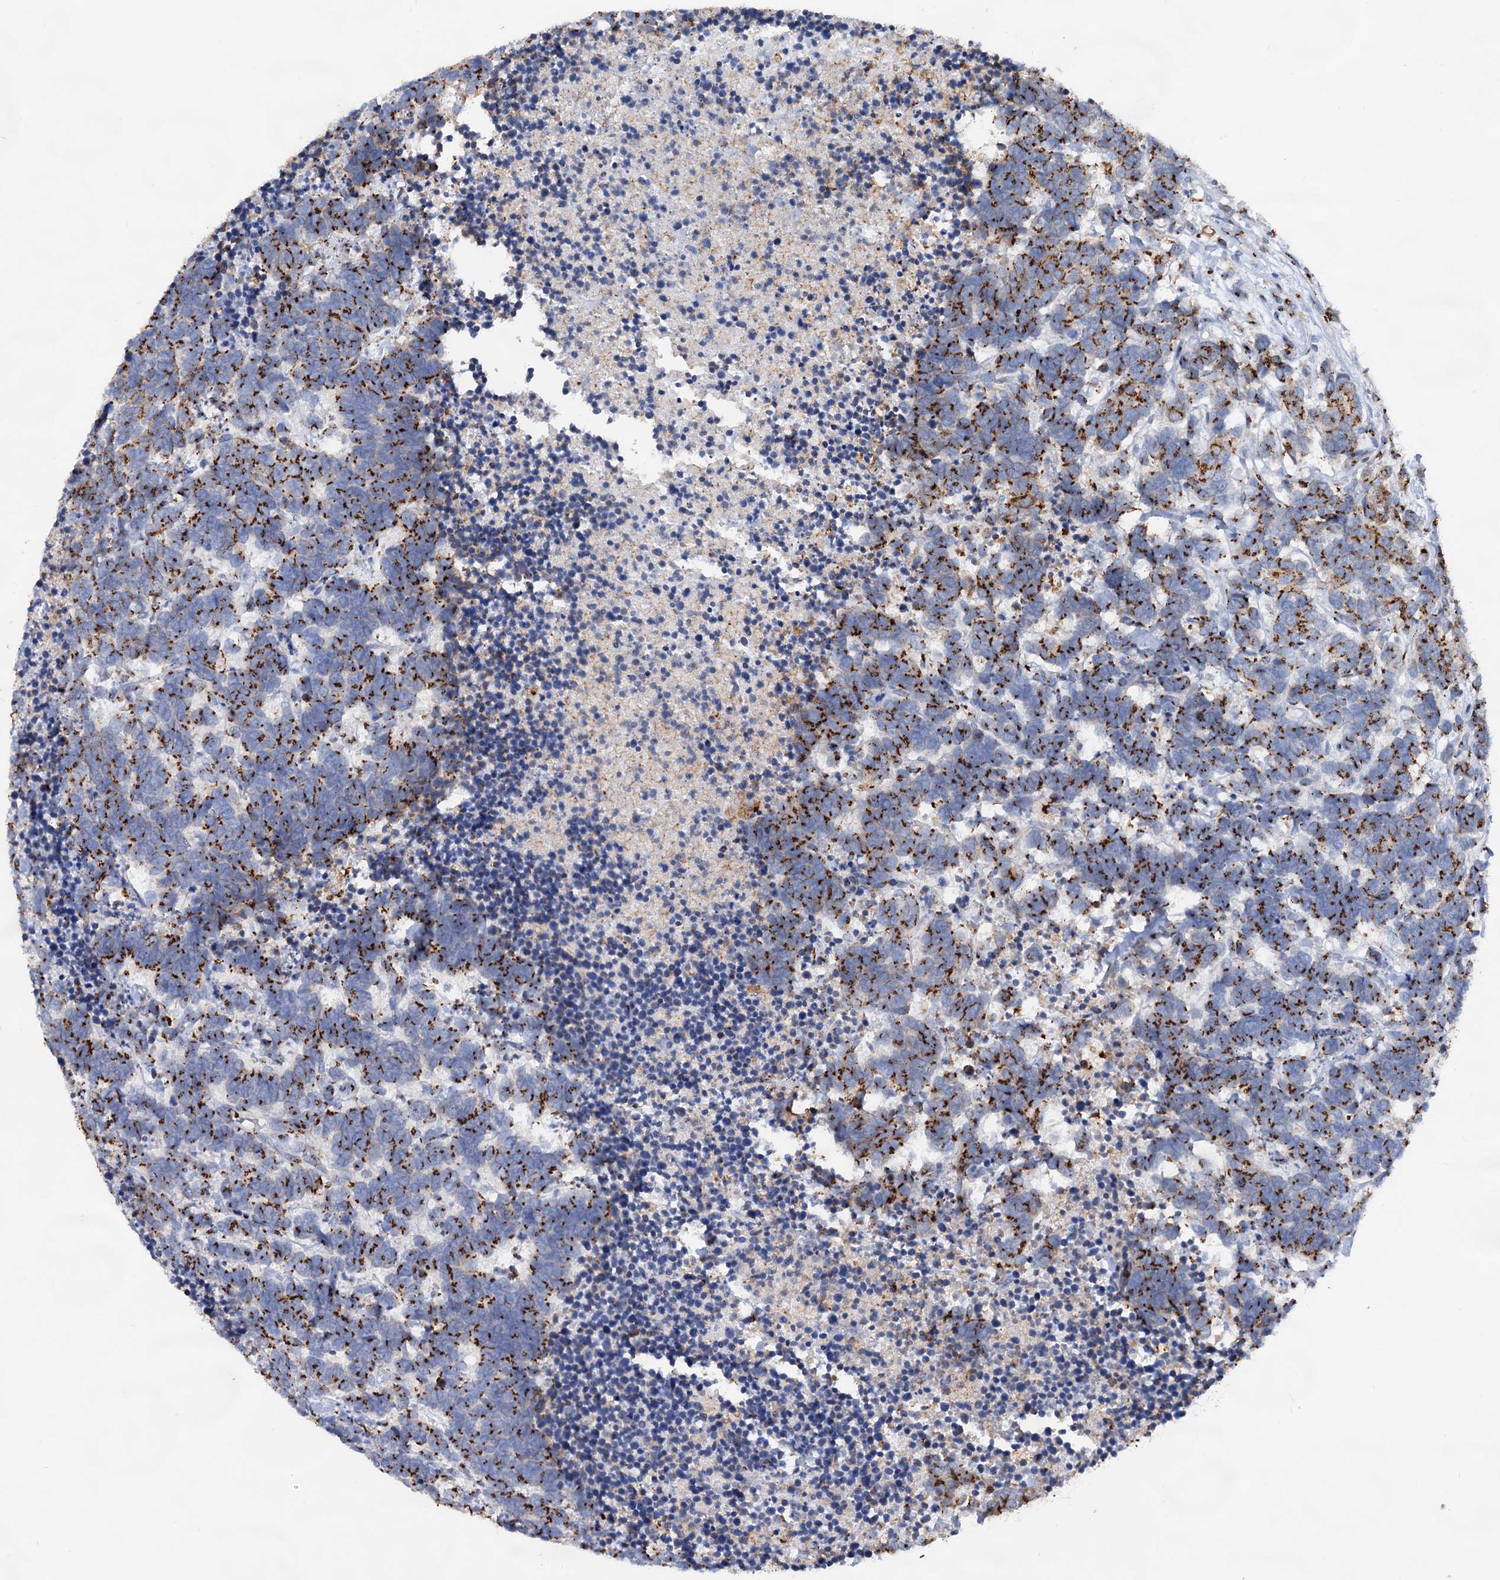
{"staining": {"intensity": "strong", "quantity": ">75%", "location": "cytoplasmic/membranous"}, "tissue": "carcinoid", "cell_type": "Tumor cells", "image_type": "cancer", "snomed": [{"axis": "morphology", "description": "Carcinoma, NOS"}, {"axis": "morphology", "description": "Carcinoid, malignant, NOS"}, {"axis": "topography", "description": "Urinary bladder"}], "caption": "Immunohistochemical staining of carcinoid displays high levels of strong cytoplasmic/membranous expression in approximately >75% of tumor cells.", "gene": "TM9SF3", "patient": {"sex": "male", "age": 57}}